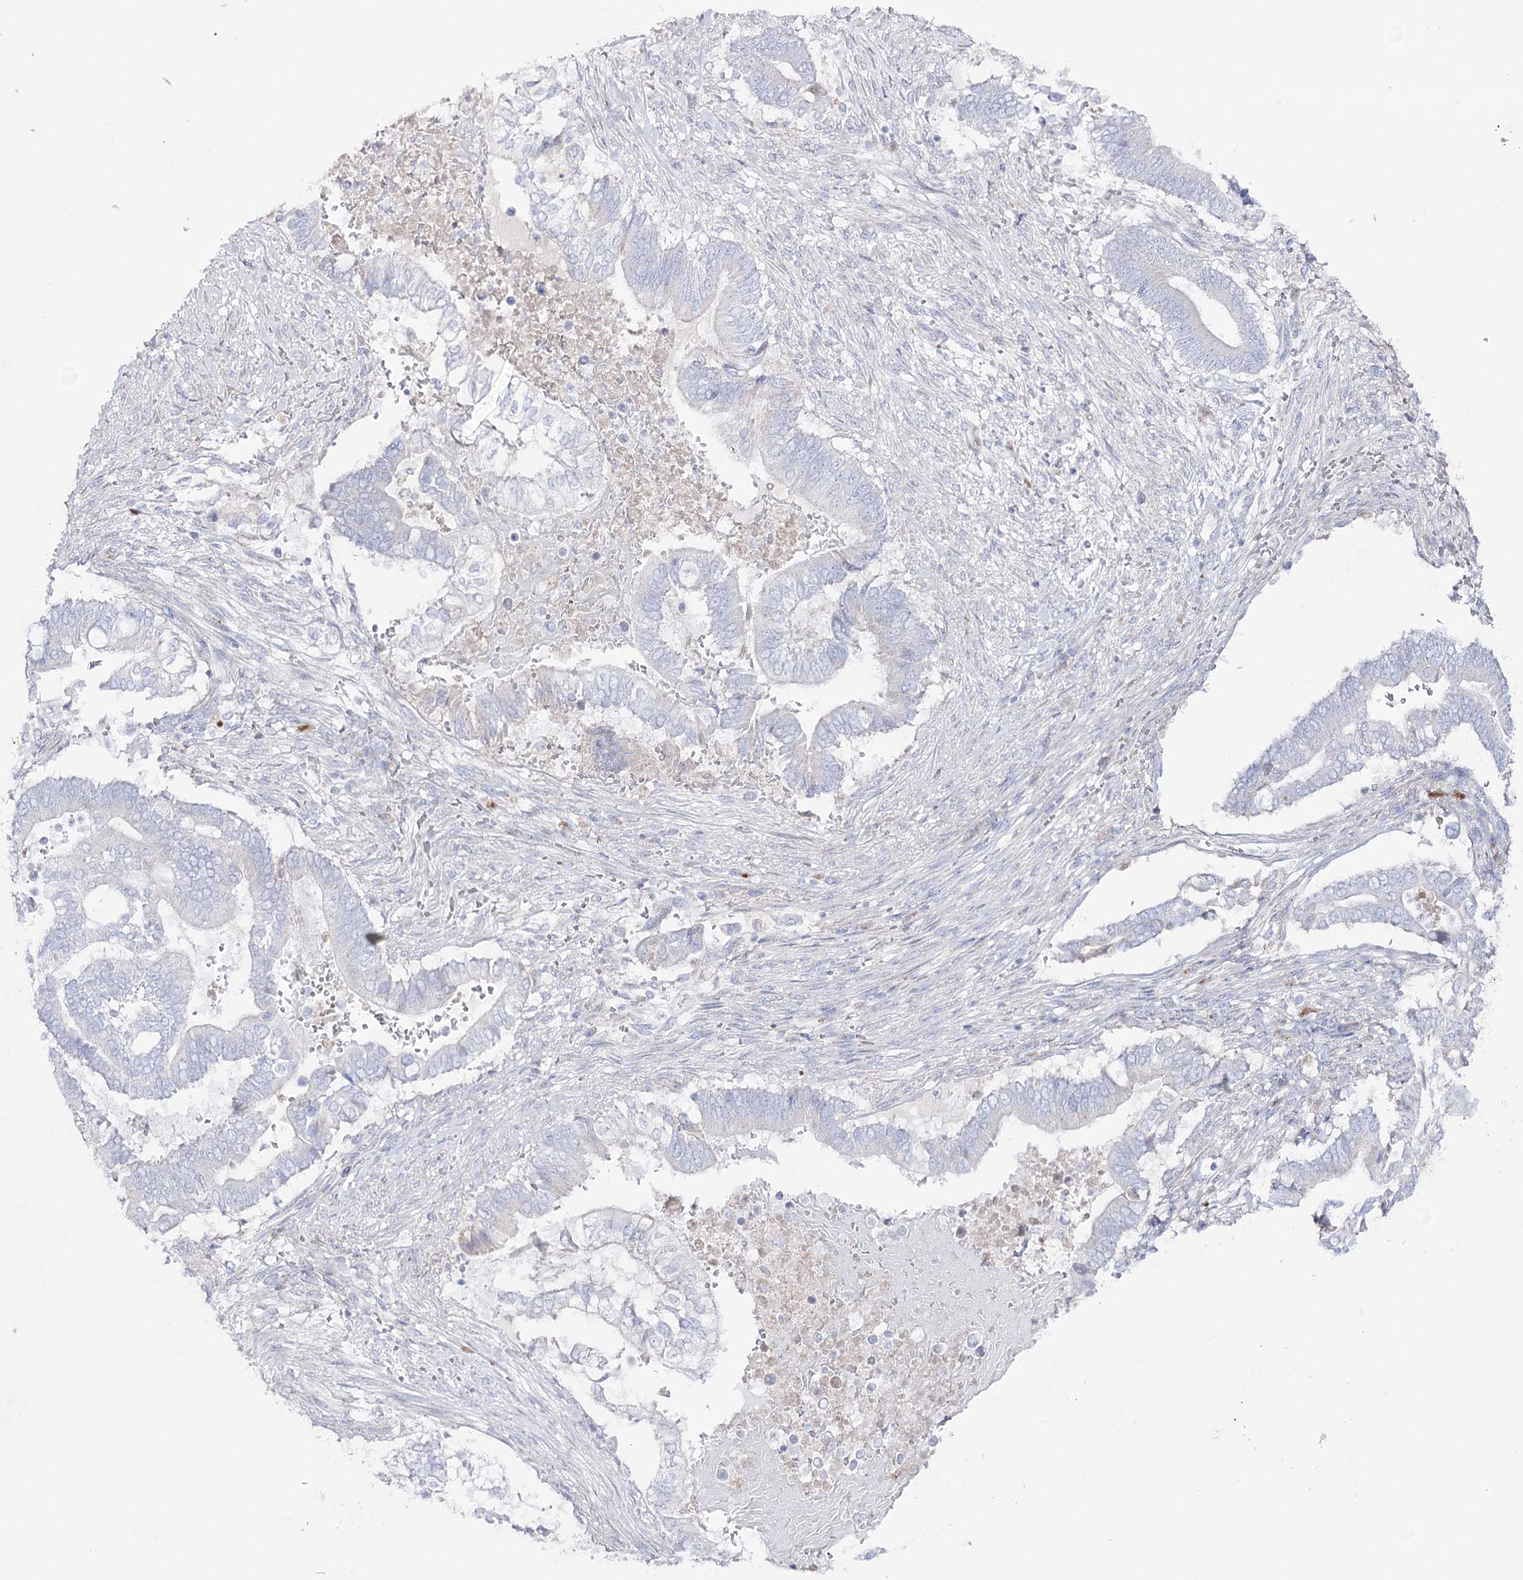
{"staining": {"intensity": "negative", "quantity": "none", "location": "none"}, "tissue": "pancreatic cancer", "cell_type": "Tumor cells", "image_type": "cancer", "snomed": [{"axis": "morphology", "description": "Adenocarcinoma, NOS"}, {"axis": "topography", "description": "Pancreas"}], "caption": "There is no significant positivity in tumor cells of pancreatic cancer.", "gene": "NAGLU", "patient": {"sex": "male", "age": 68}}